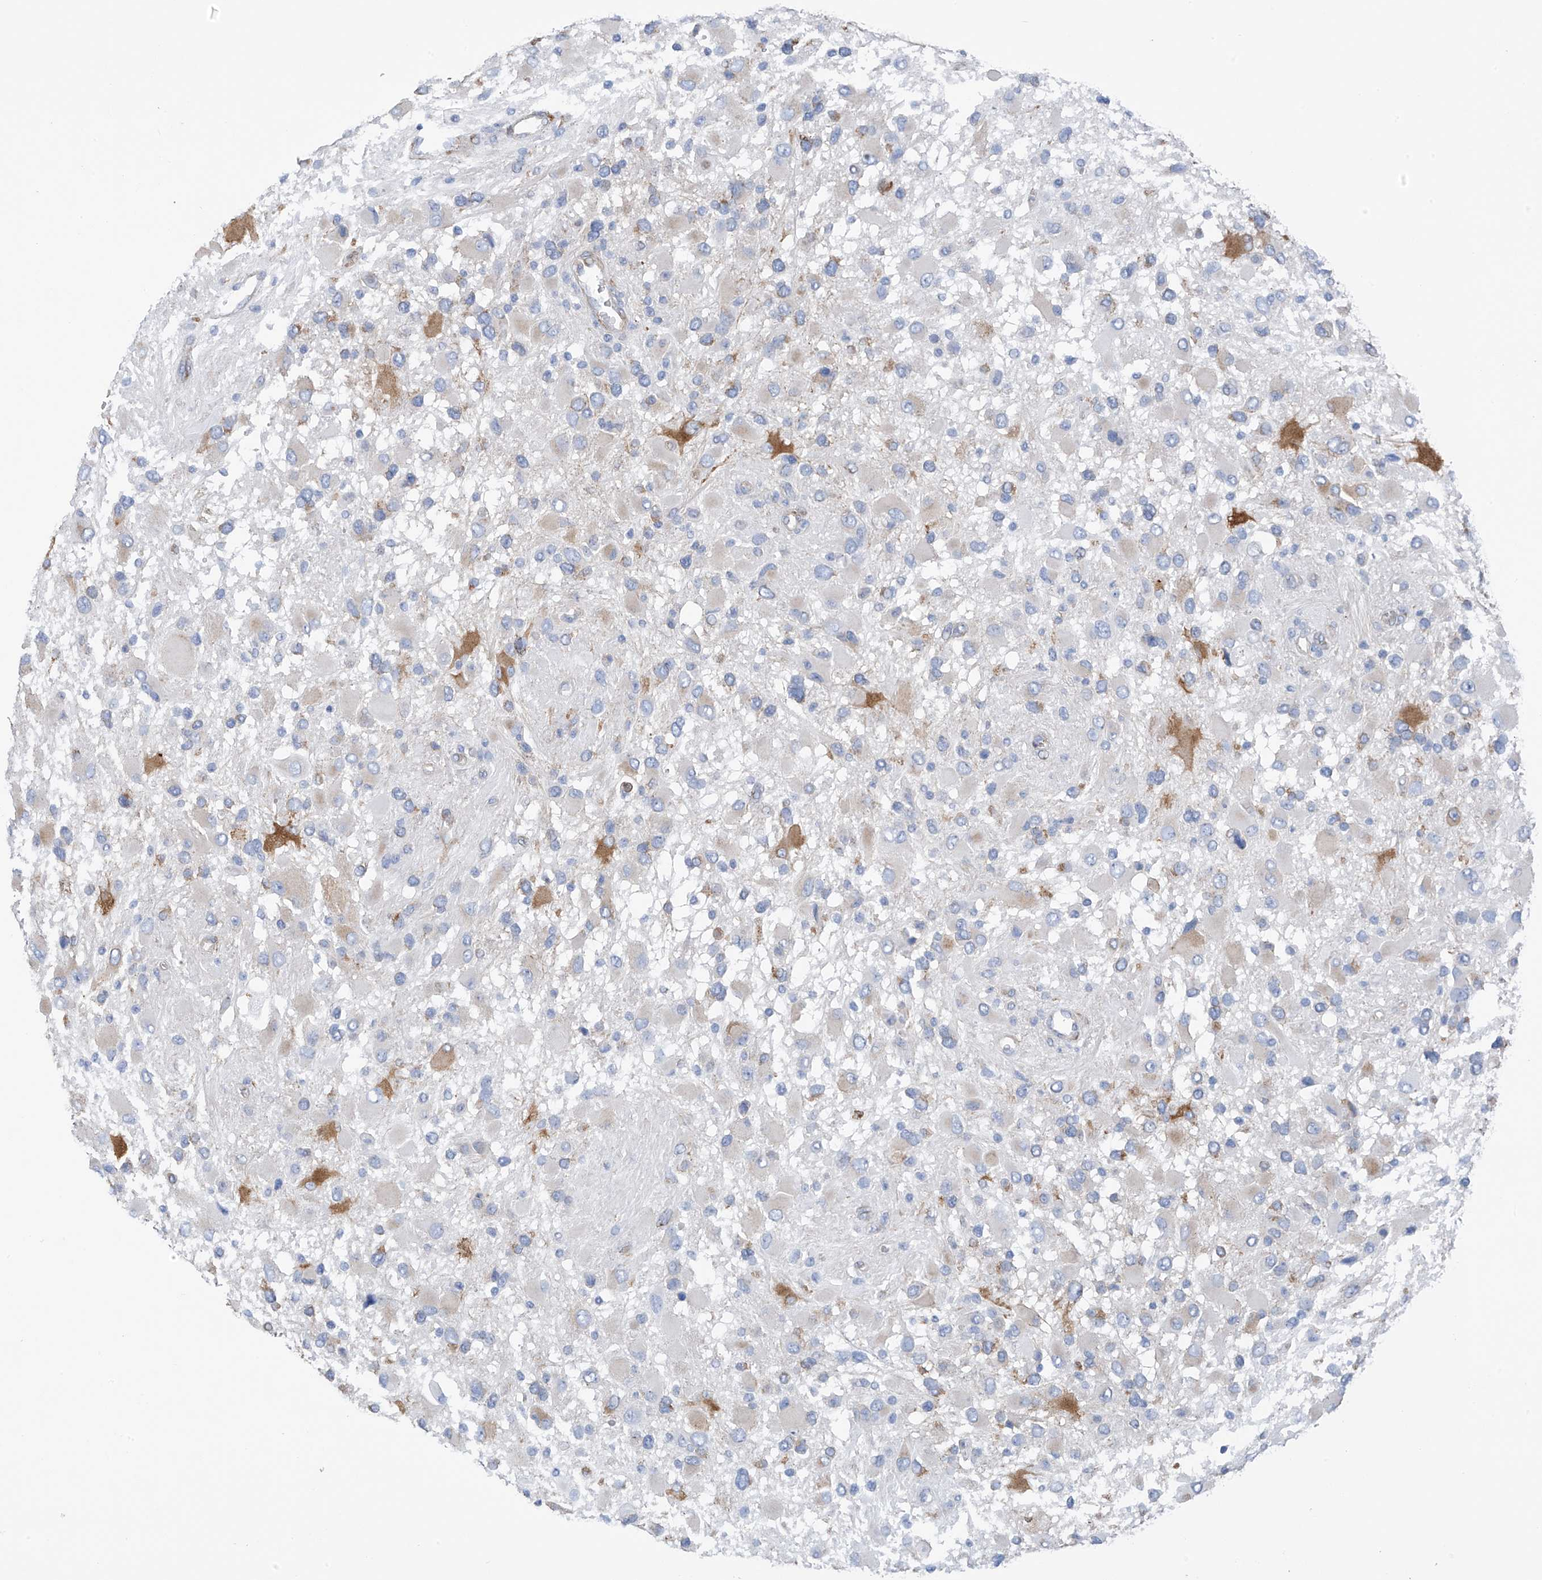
{"staining": {"intensity": "weak", "quantity": "<25%", "location": "cytoplasmic/membranous"}, "tissue": "glioma", "cell_type": "Tumor cells", "image_type": "cancer", "snomed": [{"axis": "morphology", "description": "Glioma, malignant, High grade"}, {"axis": "topography", "description": "Brain"}], "caption": "High magnification brightfield microscopy of glioma stained with DAB (3,3'-diaminobenzidine) (brown) and counterstained with hematoxylin (blue): tumor cells show no significant positivity. (Brightfield microscopy of DAB IHC at high magnification).", "gene": "RCN2", "patient": {"sex": "male", "age": 53}}